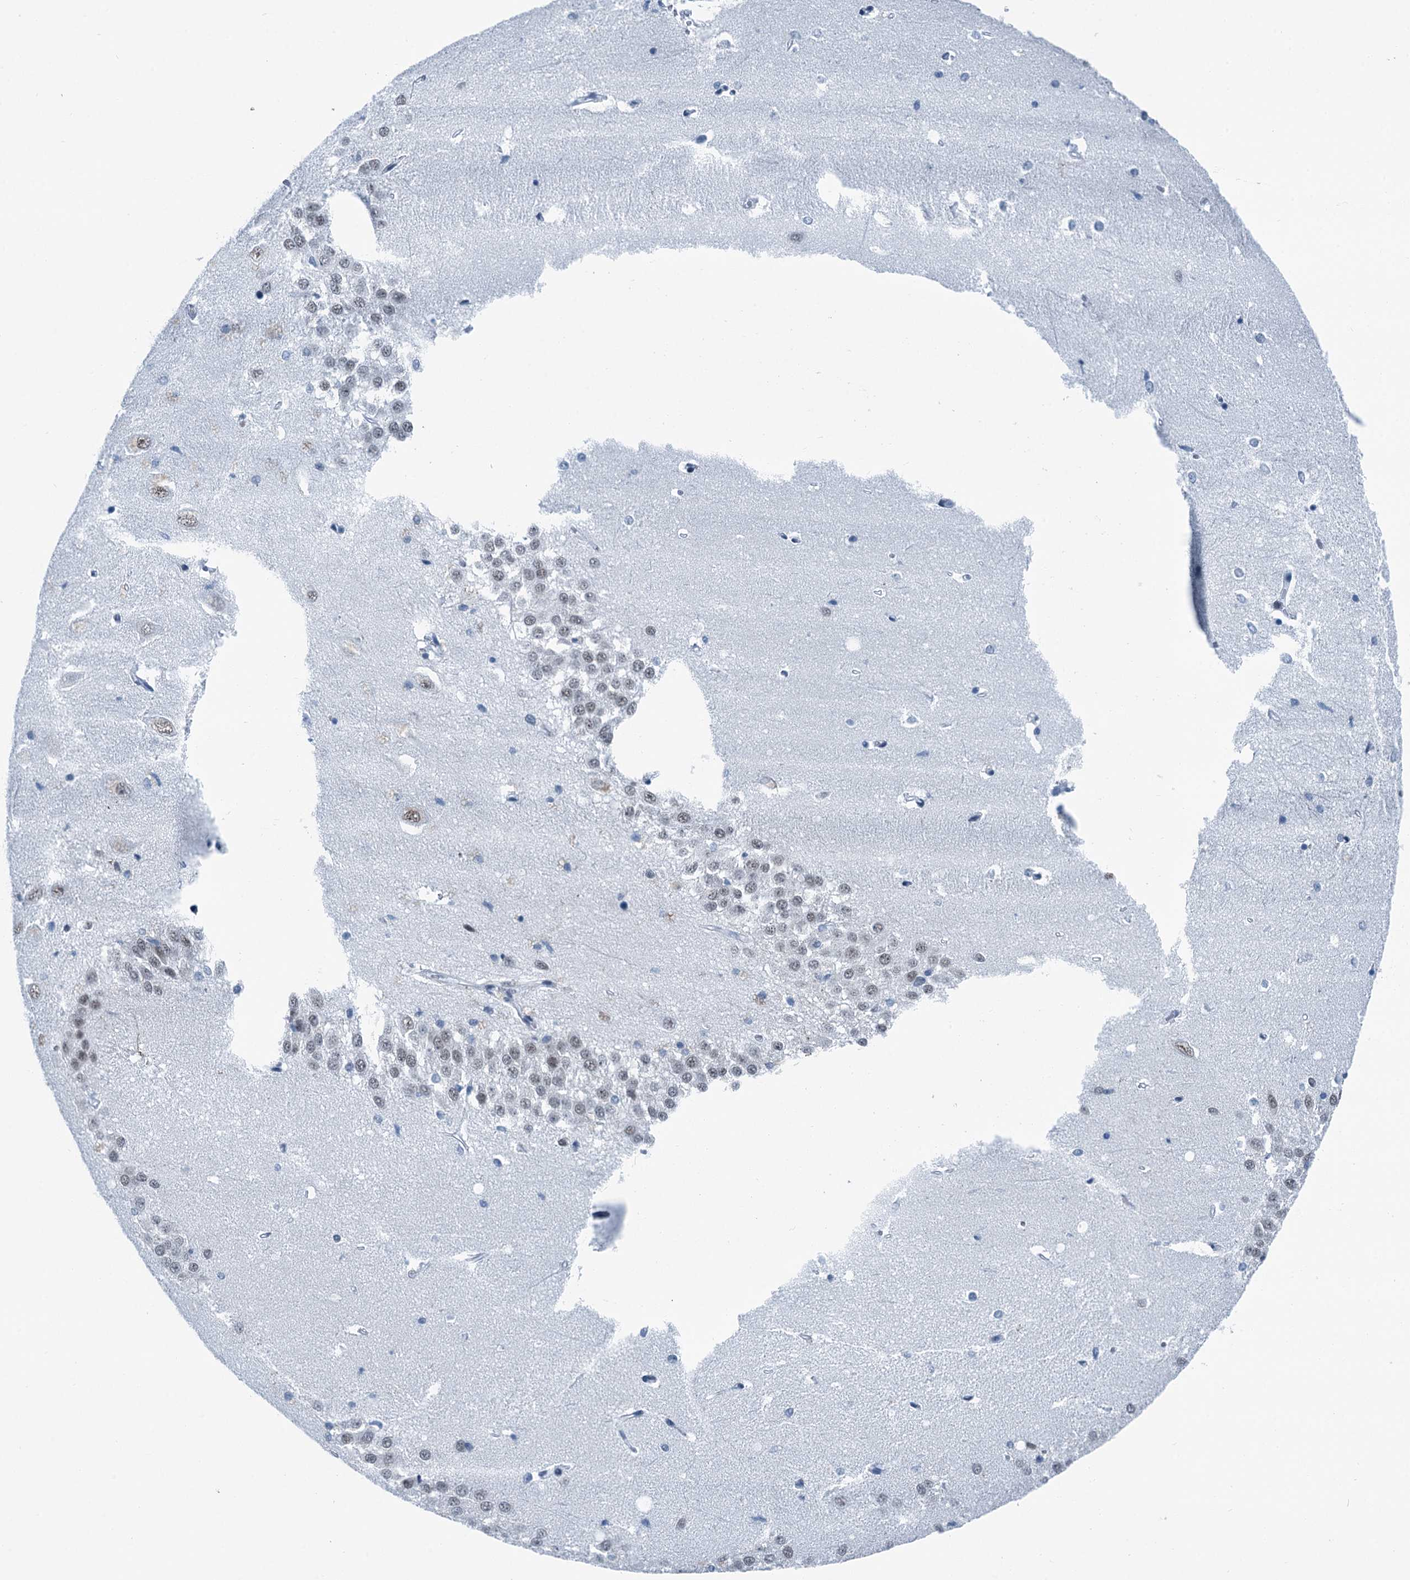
{"staining": {"intensity": "negative", "quantity": "none", "location": "none"}, "tissue": "hippocampus", "cell_type": "Glial cells", "image_type": "normal", "snomed": [{"axis": "morphology", "description": "Normal tissue, NOS"}, {"axis": "topography", "description": "Hippocampus"}], "caption": "High power microscopy micrograph of an immunohistochemistry (IHC) photomicrograph of normal hippocampus, revealing no significant positivity in glial cells.", "gene": "TRPT1", "patient": {"sex": "female", "age": 64}}